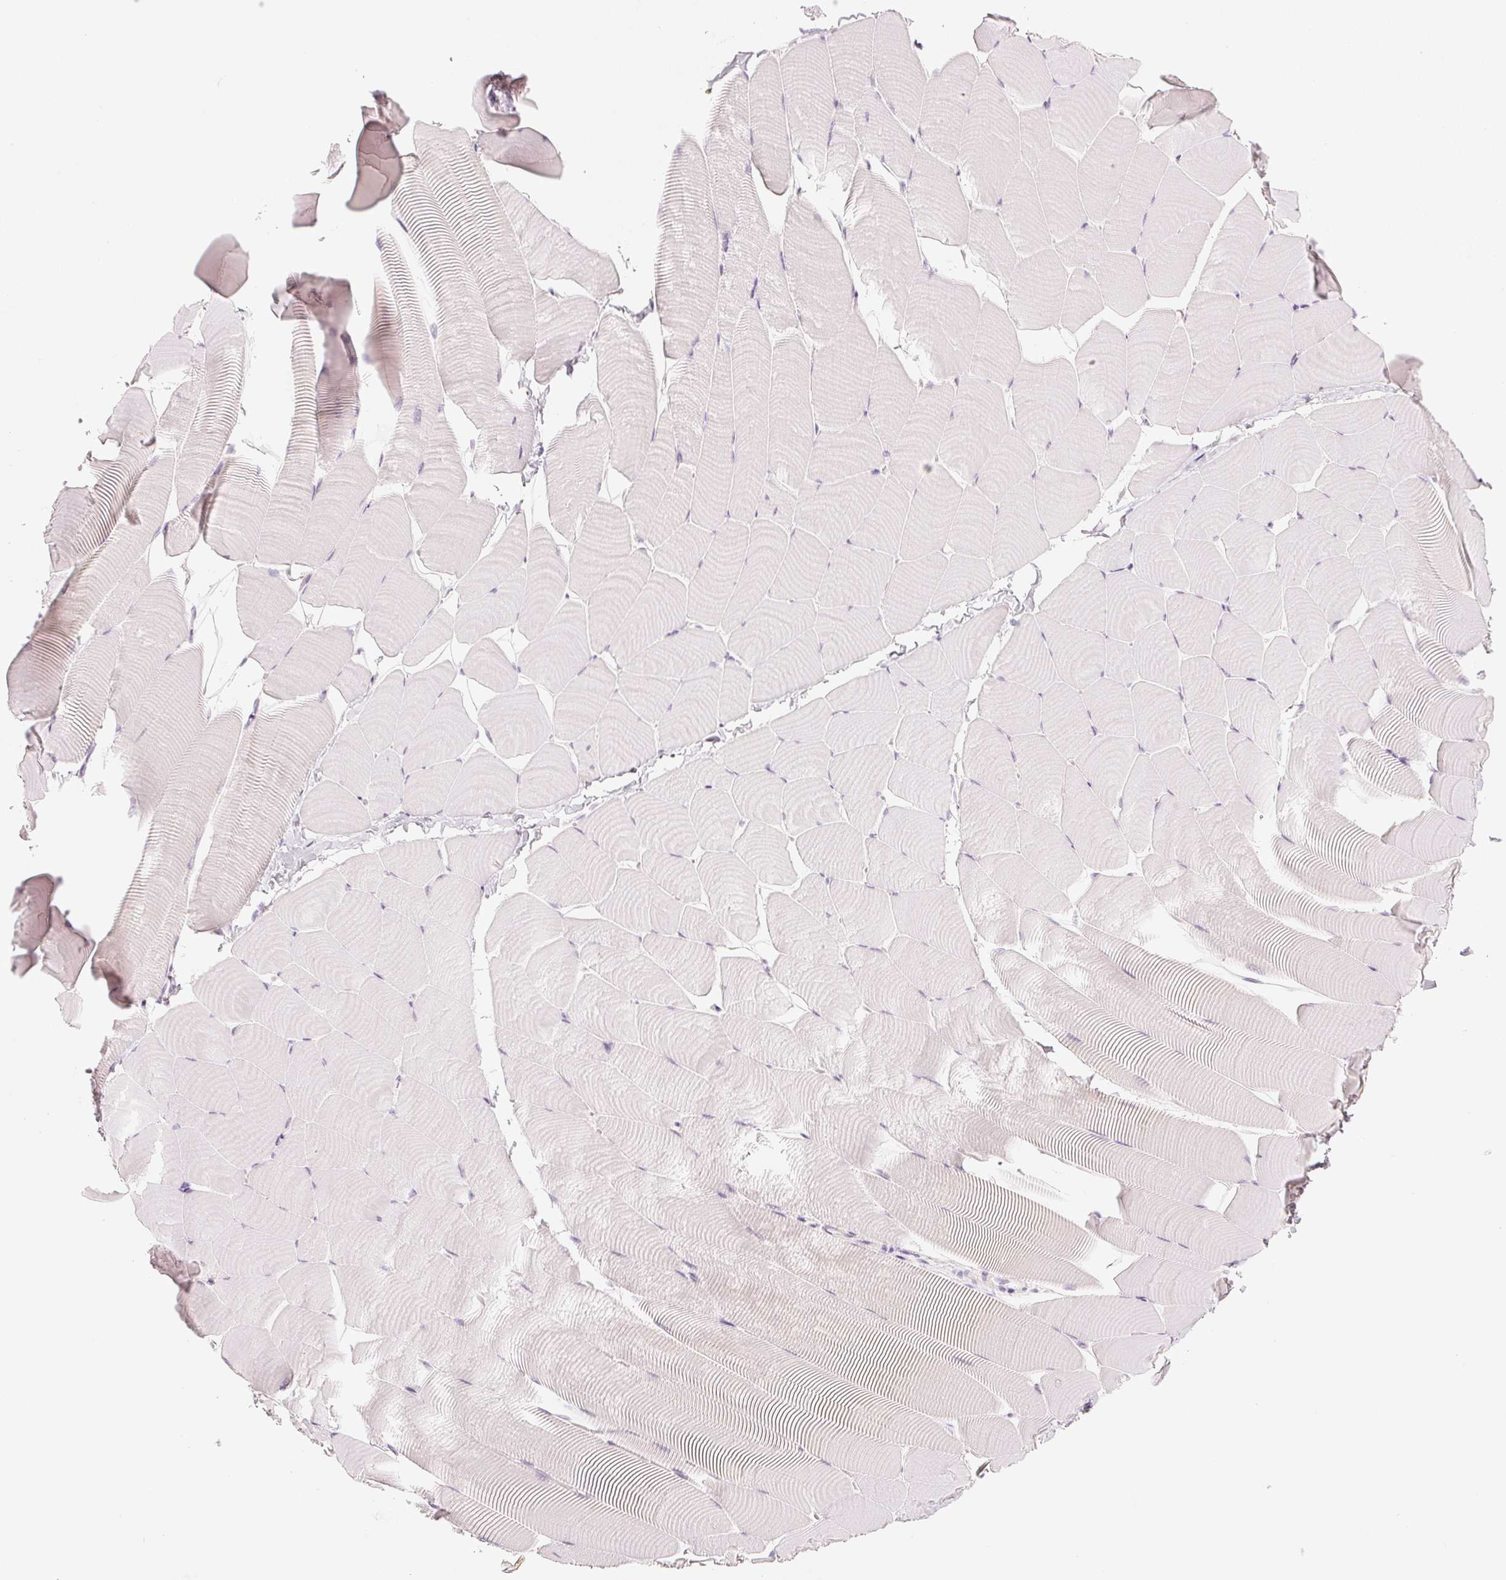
{"staining": {"intensity": "negative", "quantity": "none", "location": "none"}, "tissue": "skeletal muscle", "cell_type": "Myocytes", "image_type": "normal", "snomed": [{"axis": "morphology", "description": "Normal tissue, NOS"}, {"axis": "topography", "description": "Skeletal muscle"}], "caption": "Immunohistochemistry of normal human skeletal muscle displays no staining in myocytes. Nuclei are stained in blue.", "gene": "RMDN2", "patient": {"sex": "male", "age": 25}}